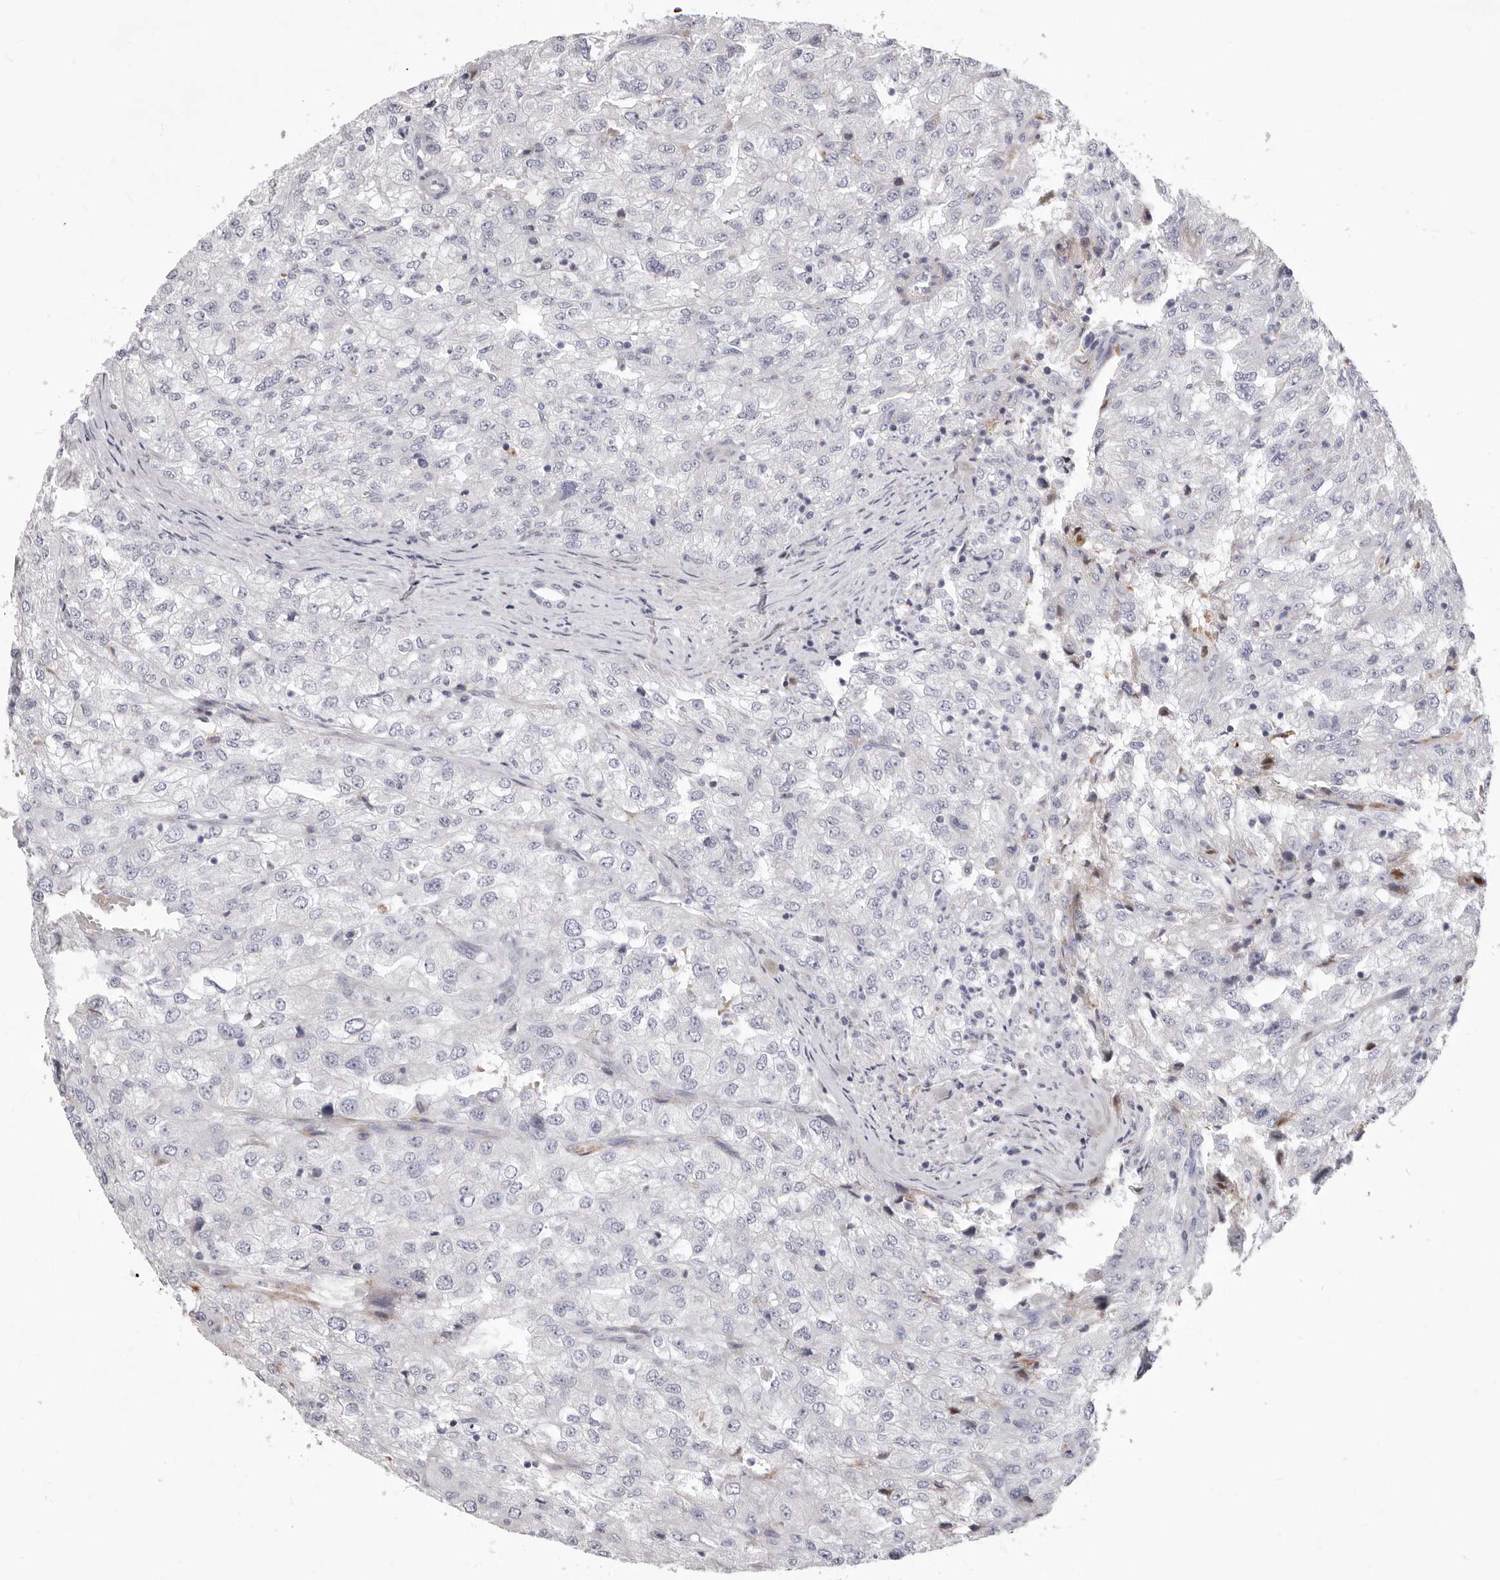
{"staining": {"intensity": "negative", "quantity": "none", "location": "none"}, "tissue": "renal cancer", "cell_type": "Tumor cells", "image_type": "cancer", "snomed": [{"axis": "morphology", "description": "Adenocarcinoma, NOS"}, {"axis": "topography", "description": "Kidney"}], "caption": "Tumor cells show no significant protein expression in renal cancer.", "gene": "NUBPL", "patient": {"sex": "female", "age": 54}}